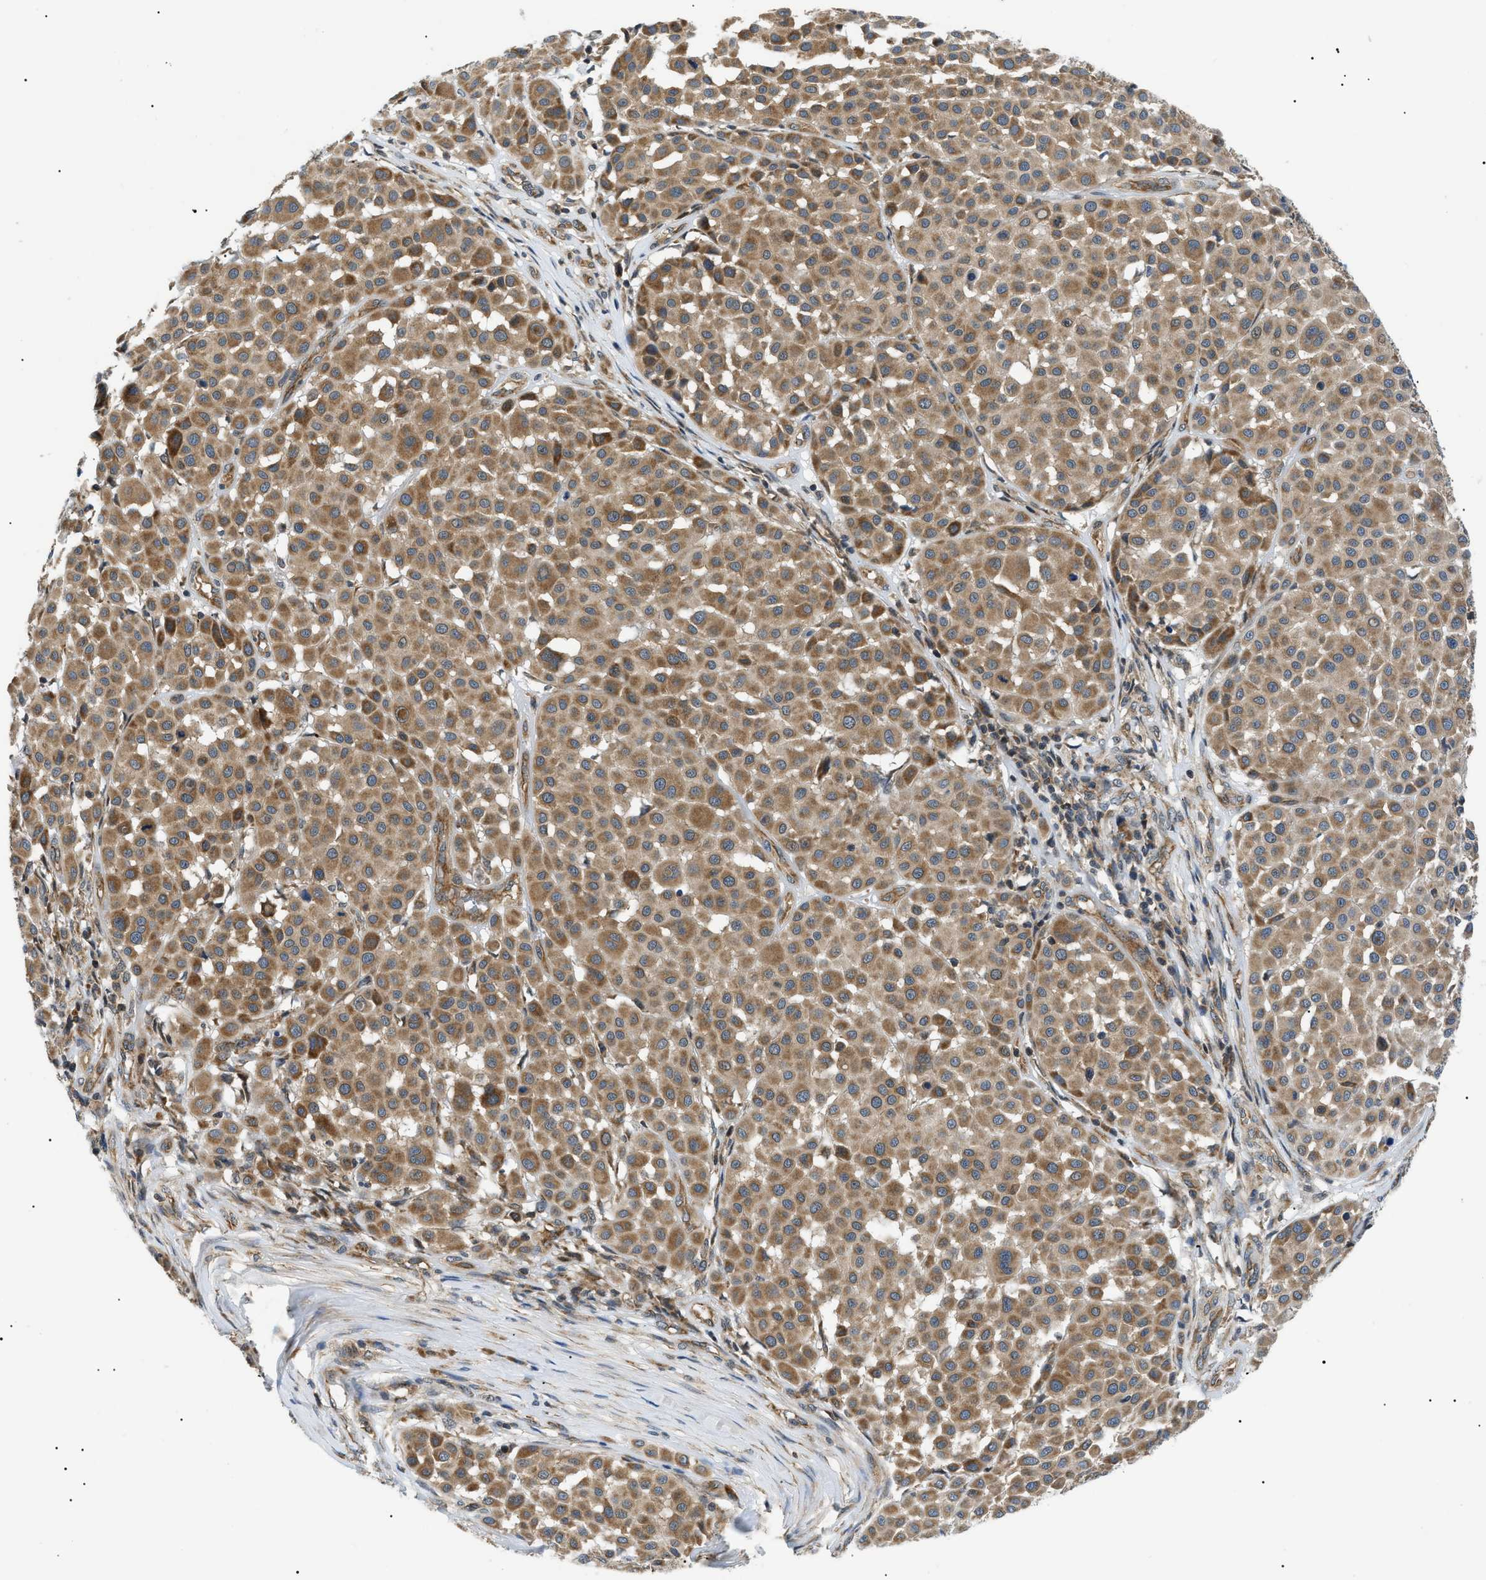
{"staining": {"intensity": "moderate", "quantity": ">75%", "location": "cytoplasmic/membranous"}, "tissue": "melanoma", "cell_type": "Tumor cells", "image_type": "cancer", "snomed": [{"axis": "morphology", "description": "Malignant melanoma, Metastatic site"}, {"axis": "topography", "description": "Soft tissue"}], "caption": "Moderate cytoplasmic/membranous expression for a protein is seen in approximately >75% of tumor cells of malignant melanoma (metastatic site) using IHC.", "gene": "SRPK1", "patient": {"sex": "male", "age": 41}}